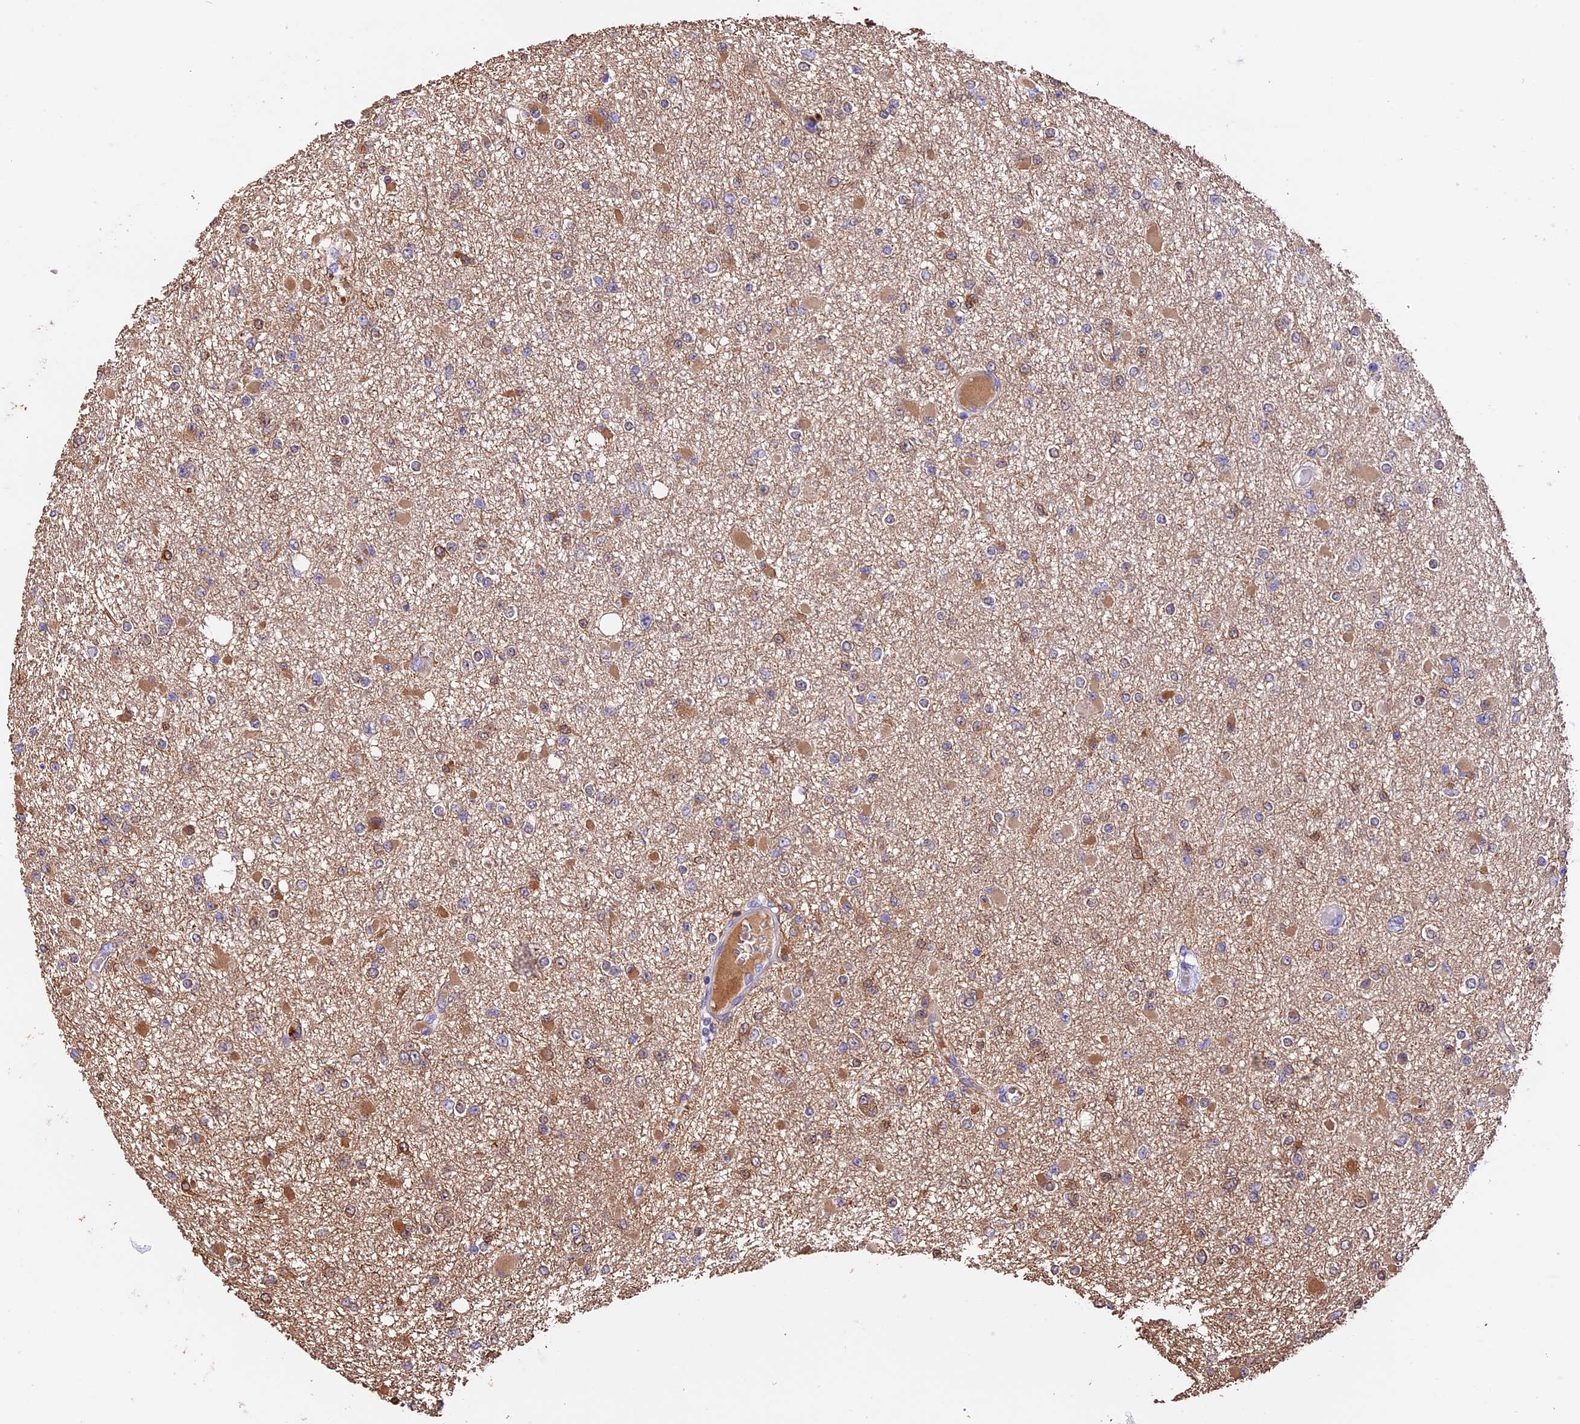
{"staining": {"intensity": "moderate", "quantity": "25%-75%", "location": "cytoplasmic/membranous"}, "tissue": "glioma", "cell_type": "Tumor cells", "image_type": "cancer", "snomed": [{"axis": "morphology", "description": "Glioma, malignant, Low grade"}, {"axis": "topography", "description": "Brain"}], "caption": "Tumor cells demonstrate medium levels of moderate cytoplasmic/membranous expression in approximately 25%-75% of cells in human glioma.", "gene": "MAP3K7CL", "patient": {"sex": "female", "age": 22}}